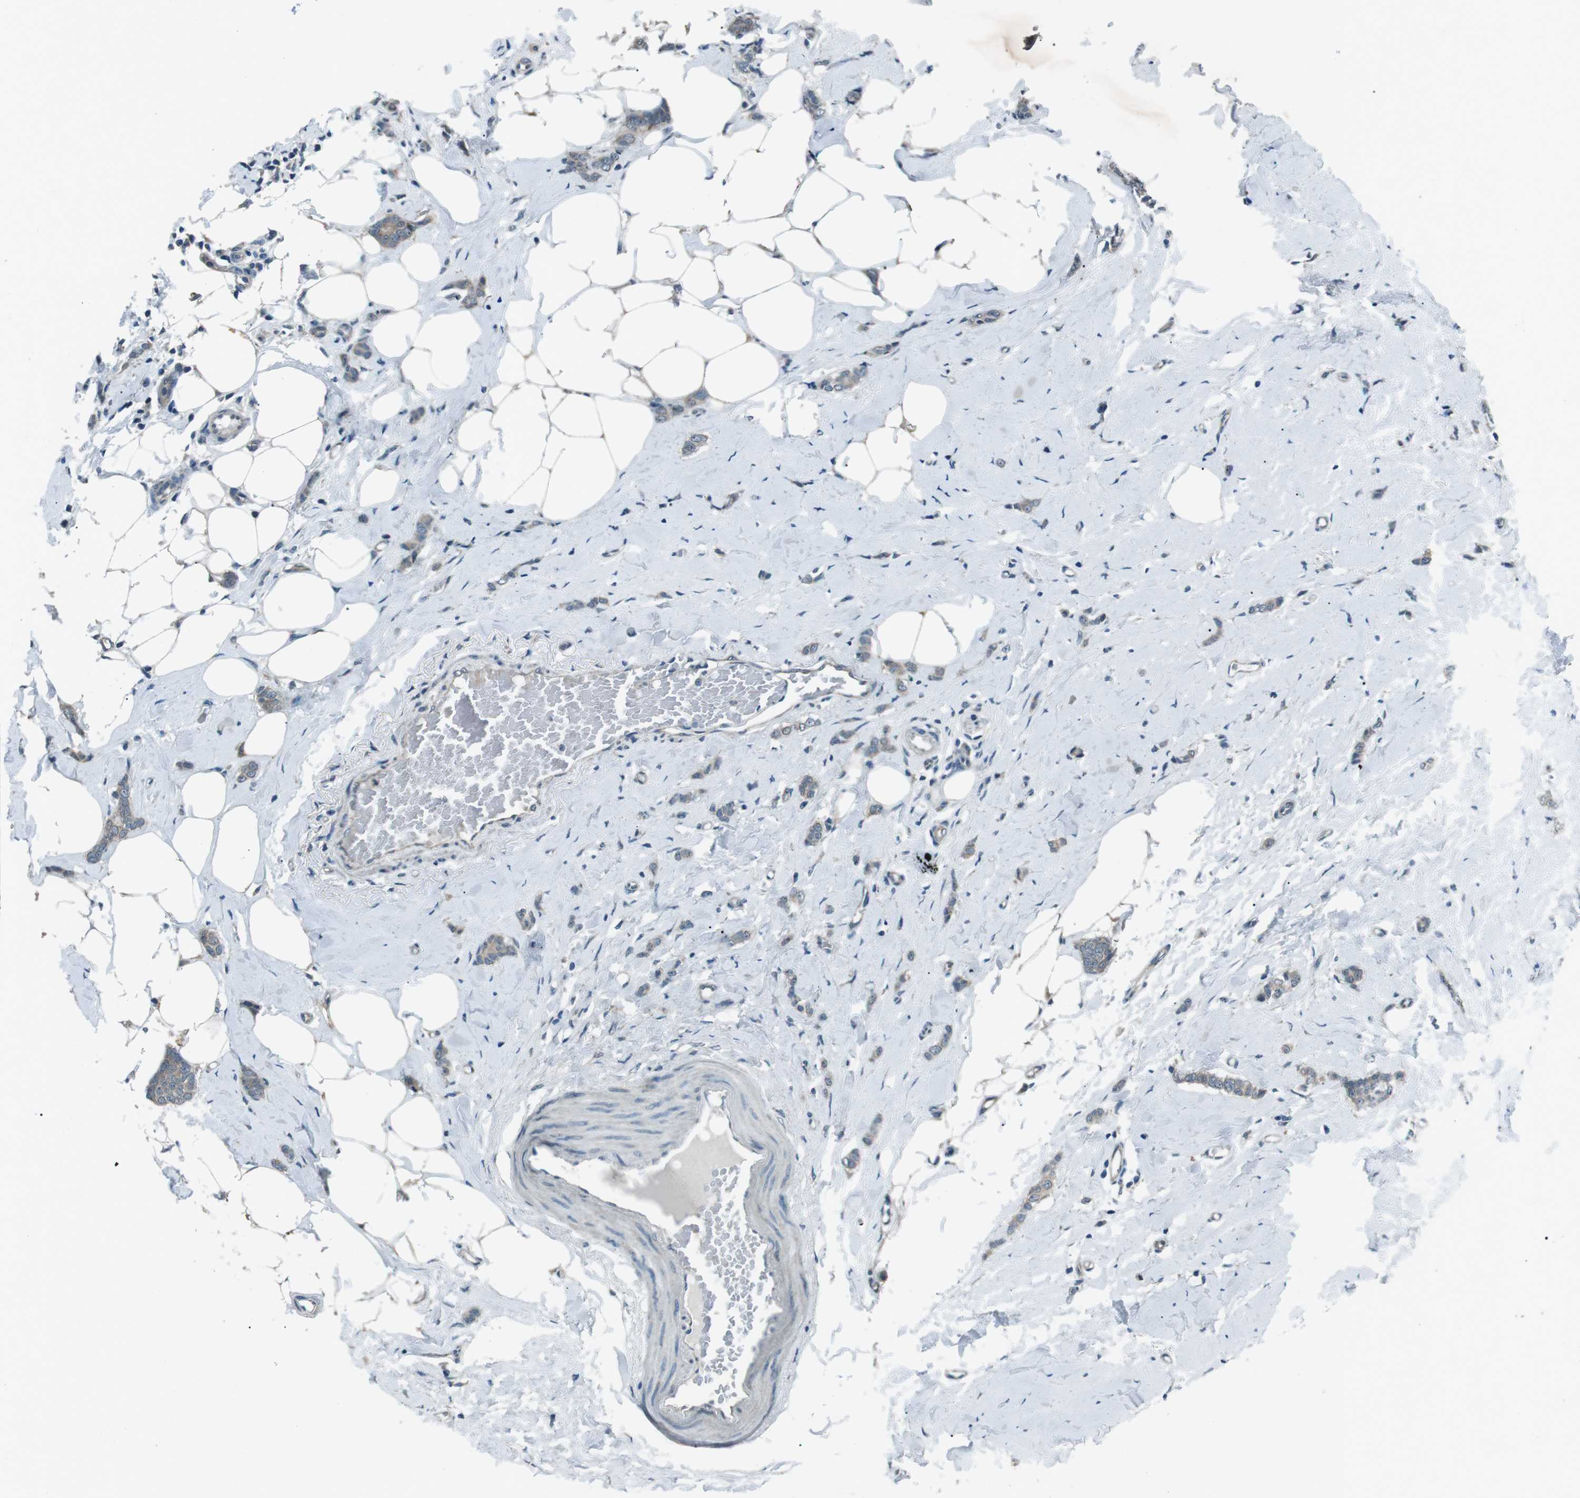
{"staining": {"intensity": "weak", "quantity": "<25%", "location": "cytoplasmic/membranous"}, "tissue": "breast cancer", "cell_type": "Tumor cells", "image_type": "cancer", "snomed": [{"axis": "morphology", "description": "Lobular carcinoma"}, {"axis": "topography", "description": "Skin"}, {"axis": "topography", "description": "Breast"}], "caption": "Immunohistochemistry of breast cancer (lobular carcinoma) reveals no expression in tumor cells.", "gene": "LRIG2", "patient": {"sex": "female", "age": 46}}